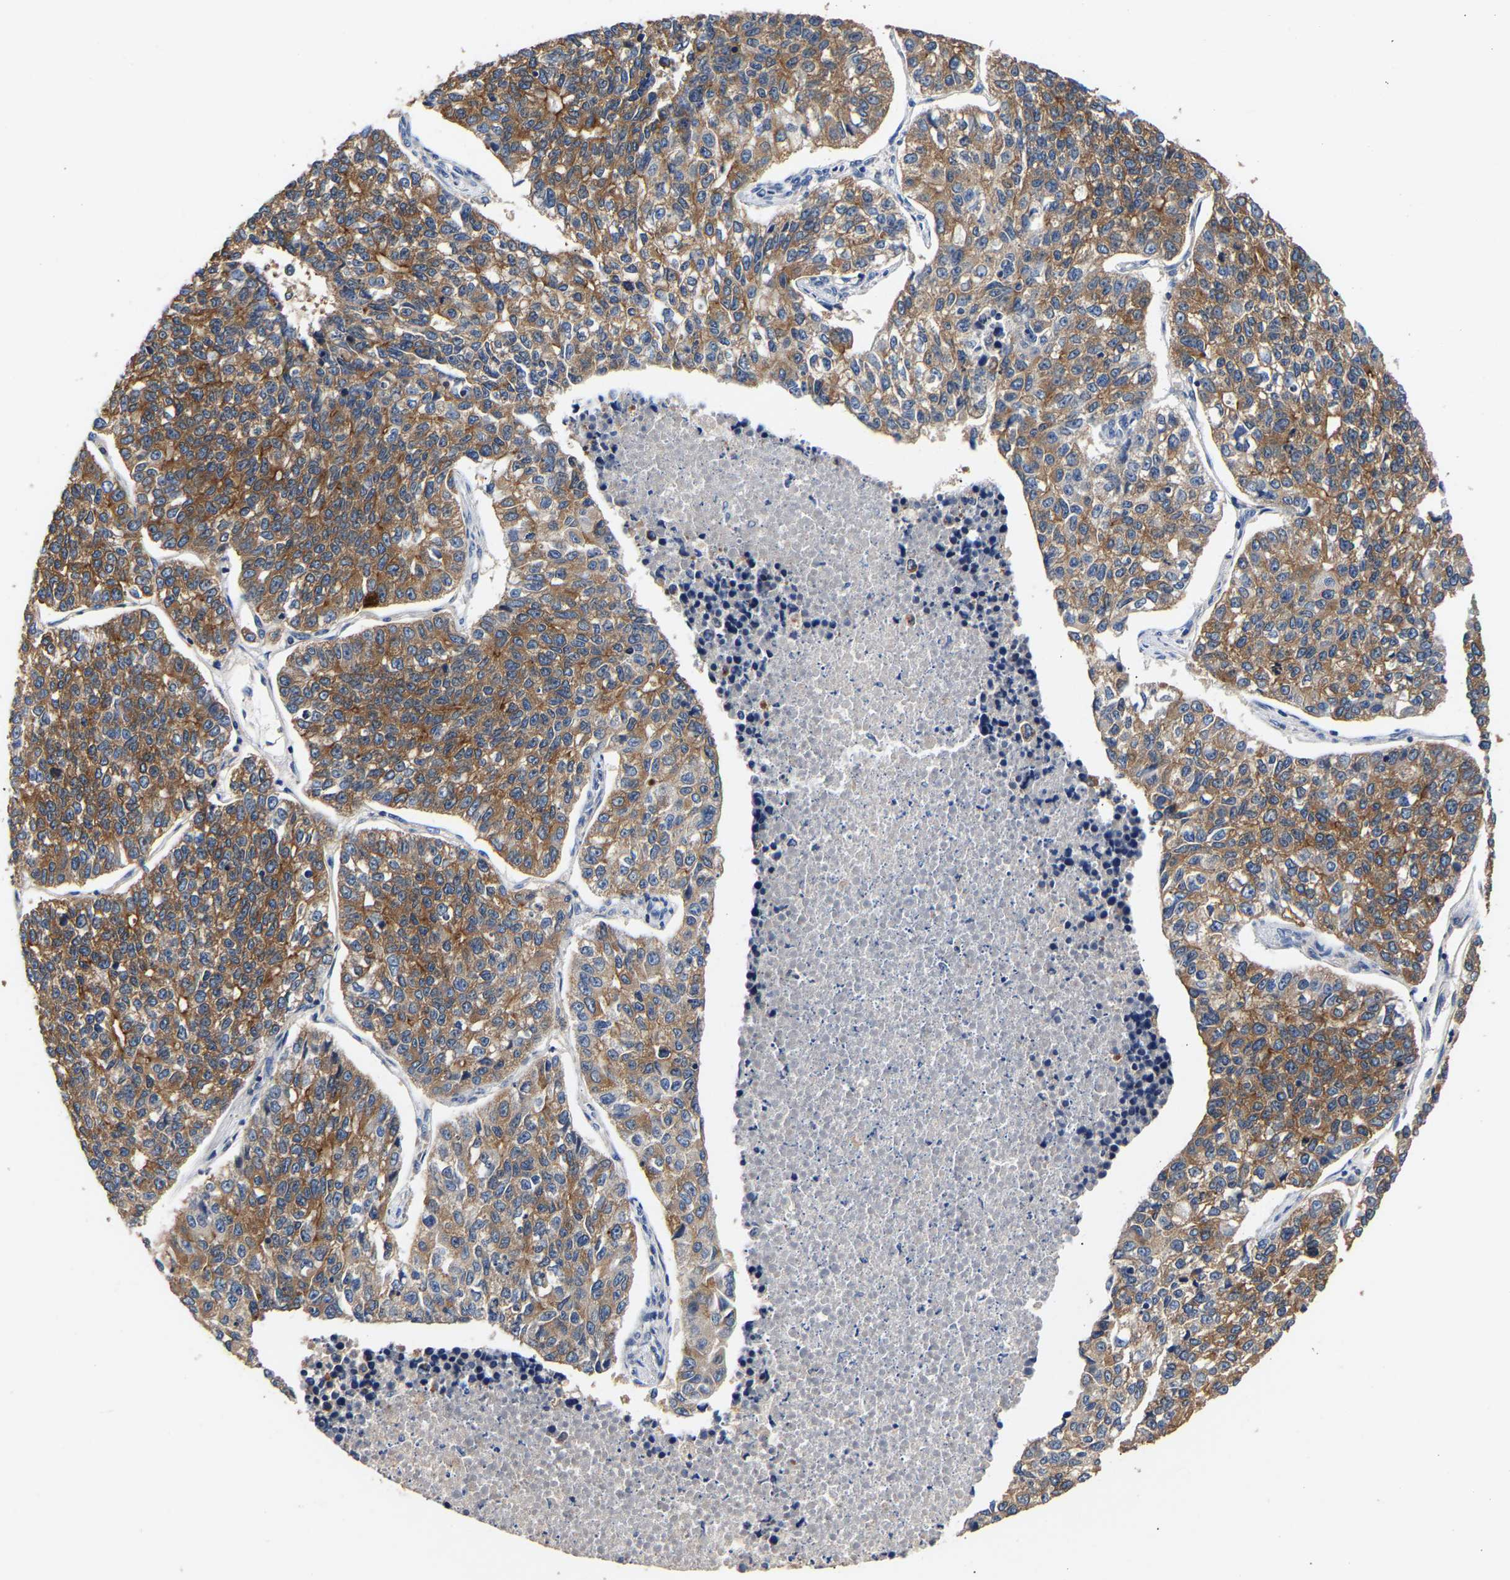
{"staining": {"intensity": "moderate", "quantity": ">75%", "location": "cytoplasmic/membranous"}, "tissue": "lung cancer", "cell_type": "Tumor cells", "image_type": "cancer", "snomed": [{"axis": "morphology", "description": "Adenocarcinoma, NOS"}, {"axis": "topography", "description": "Lung"}], "caption": "Human lung cancer stained with a brown dye demonstrates moderate cytoplasmic/membranous positive positivity in approximately >75% of tumor cells.", "gene": "LRBA", "patient": {"sex": "male", "age": 49}}